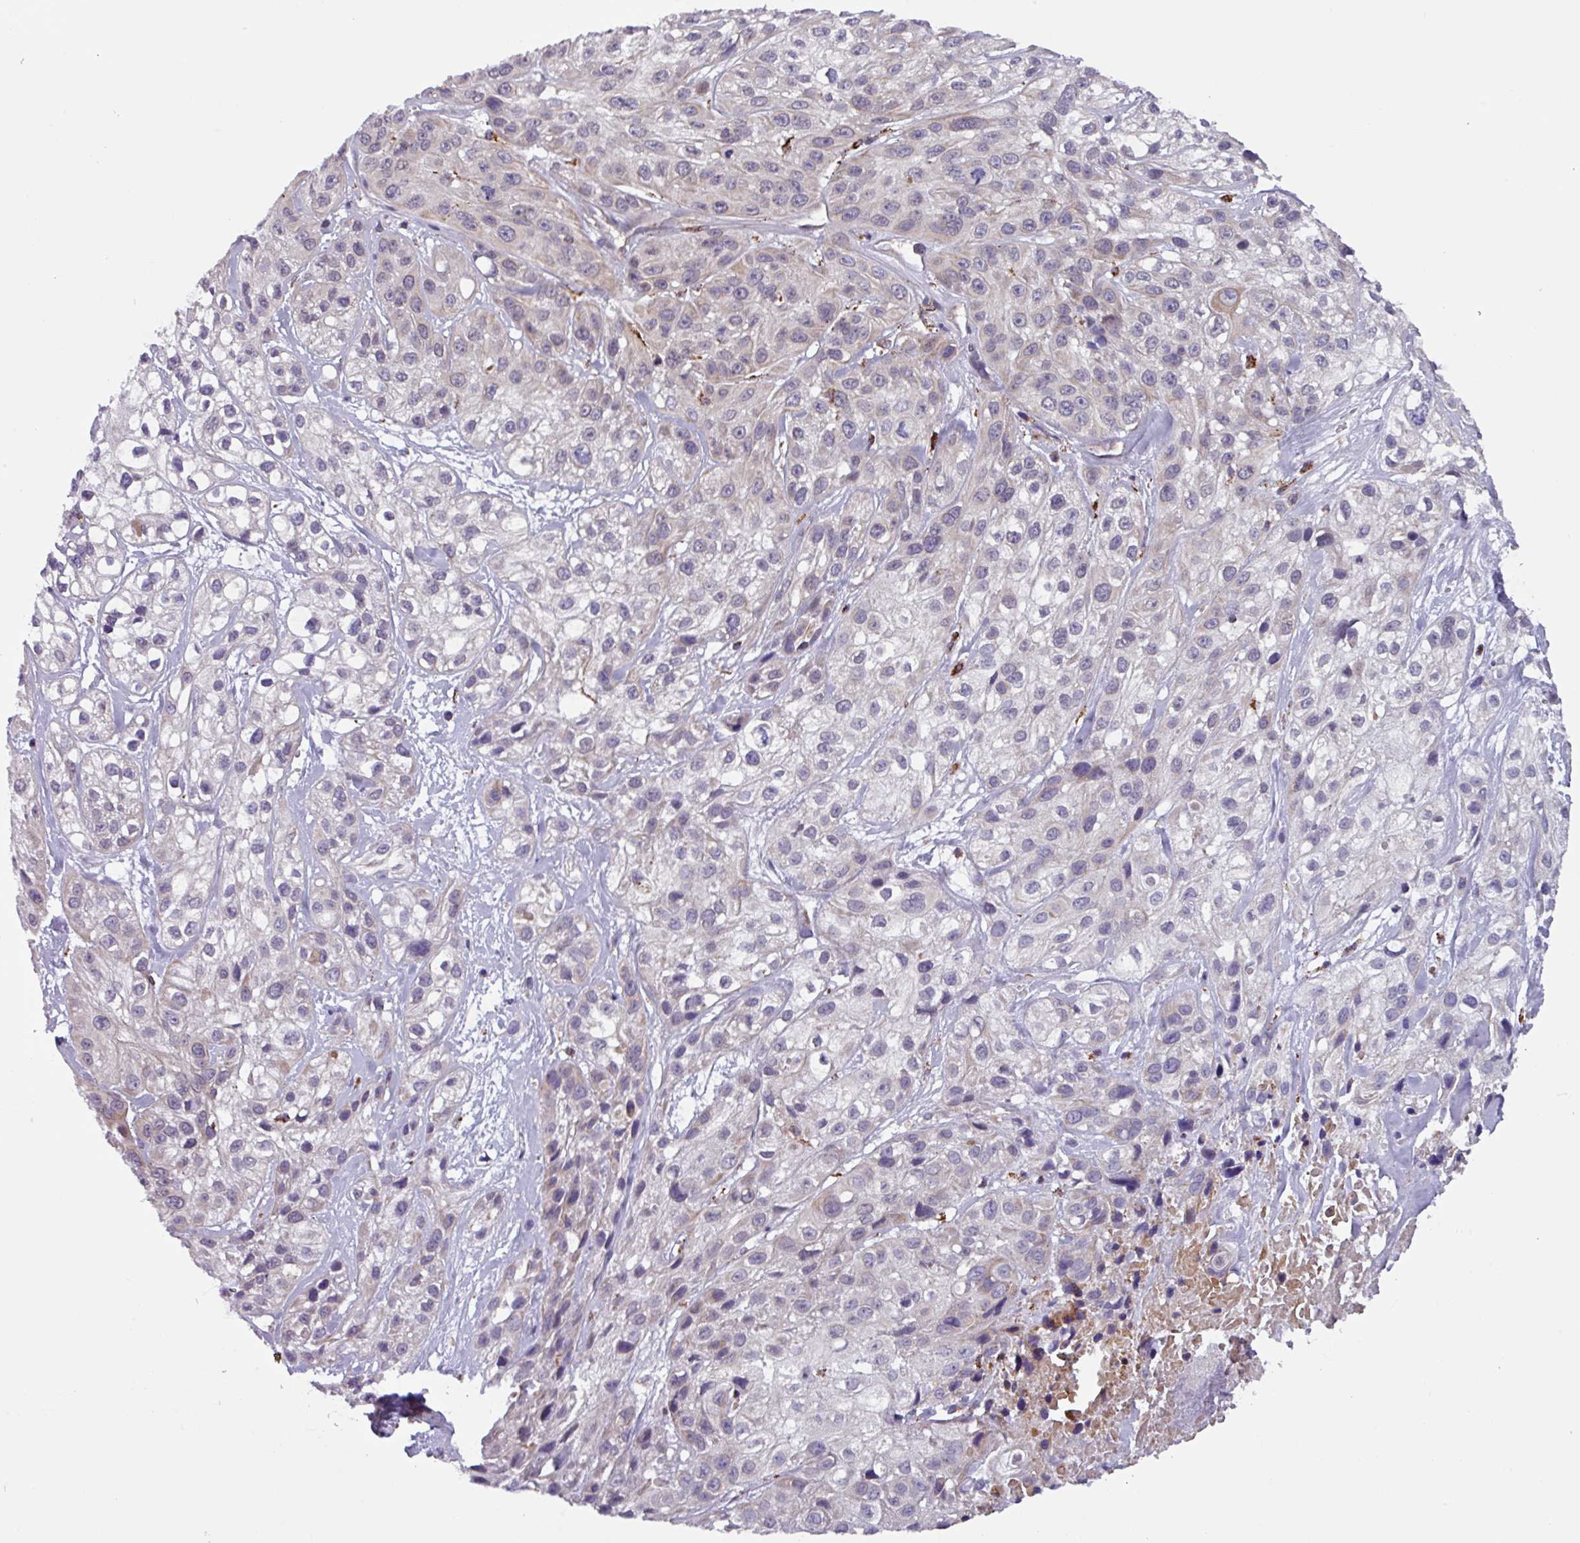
{"staining": {"intensity": "negative", "quantity": "none", "location": "none"}, "tissue": "skin cancer", "cell_type": "Tumor cells", "image_type": "cancer", "snomed": [{"axis": "morphology", "description": "Squamous cell carcinoma, NOS"}, {"axis": "topography", "description": "Skin"}], "caption": "This is an IHC photomicrograph of human skin cancer. There is no positivity in tumor cells.", "gene": "AKIRIN1", "patient": {"sex": "male", "age": 82}}